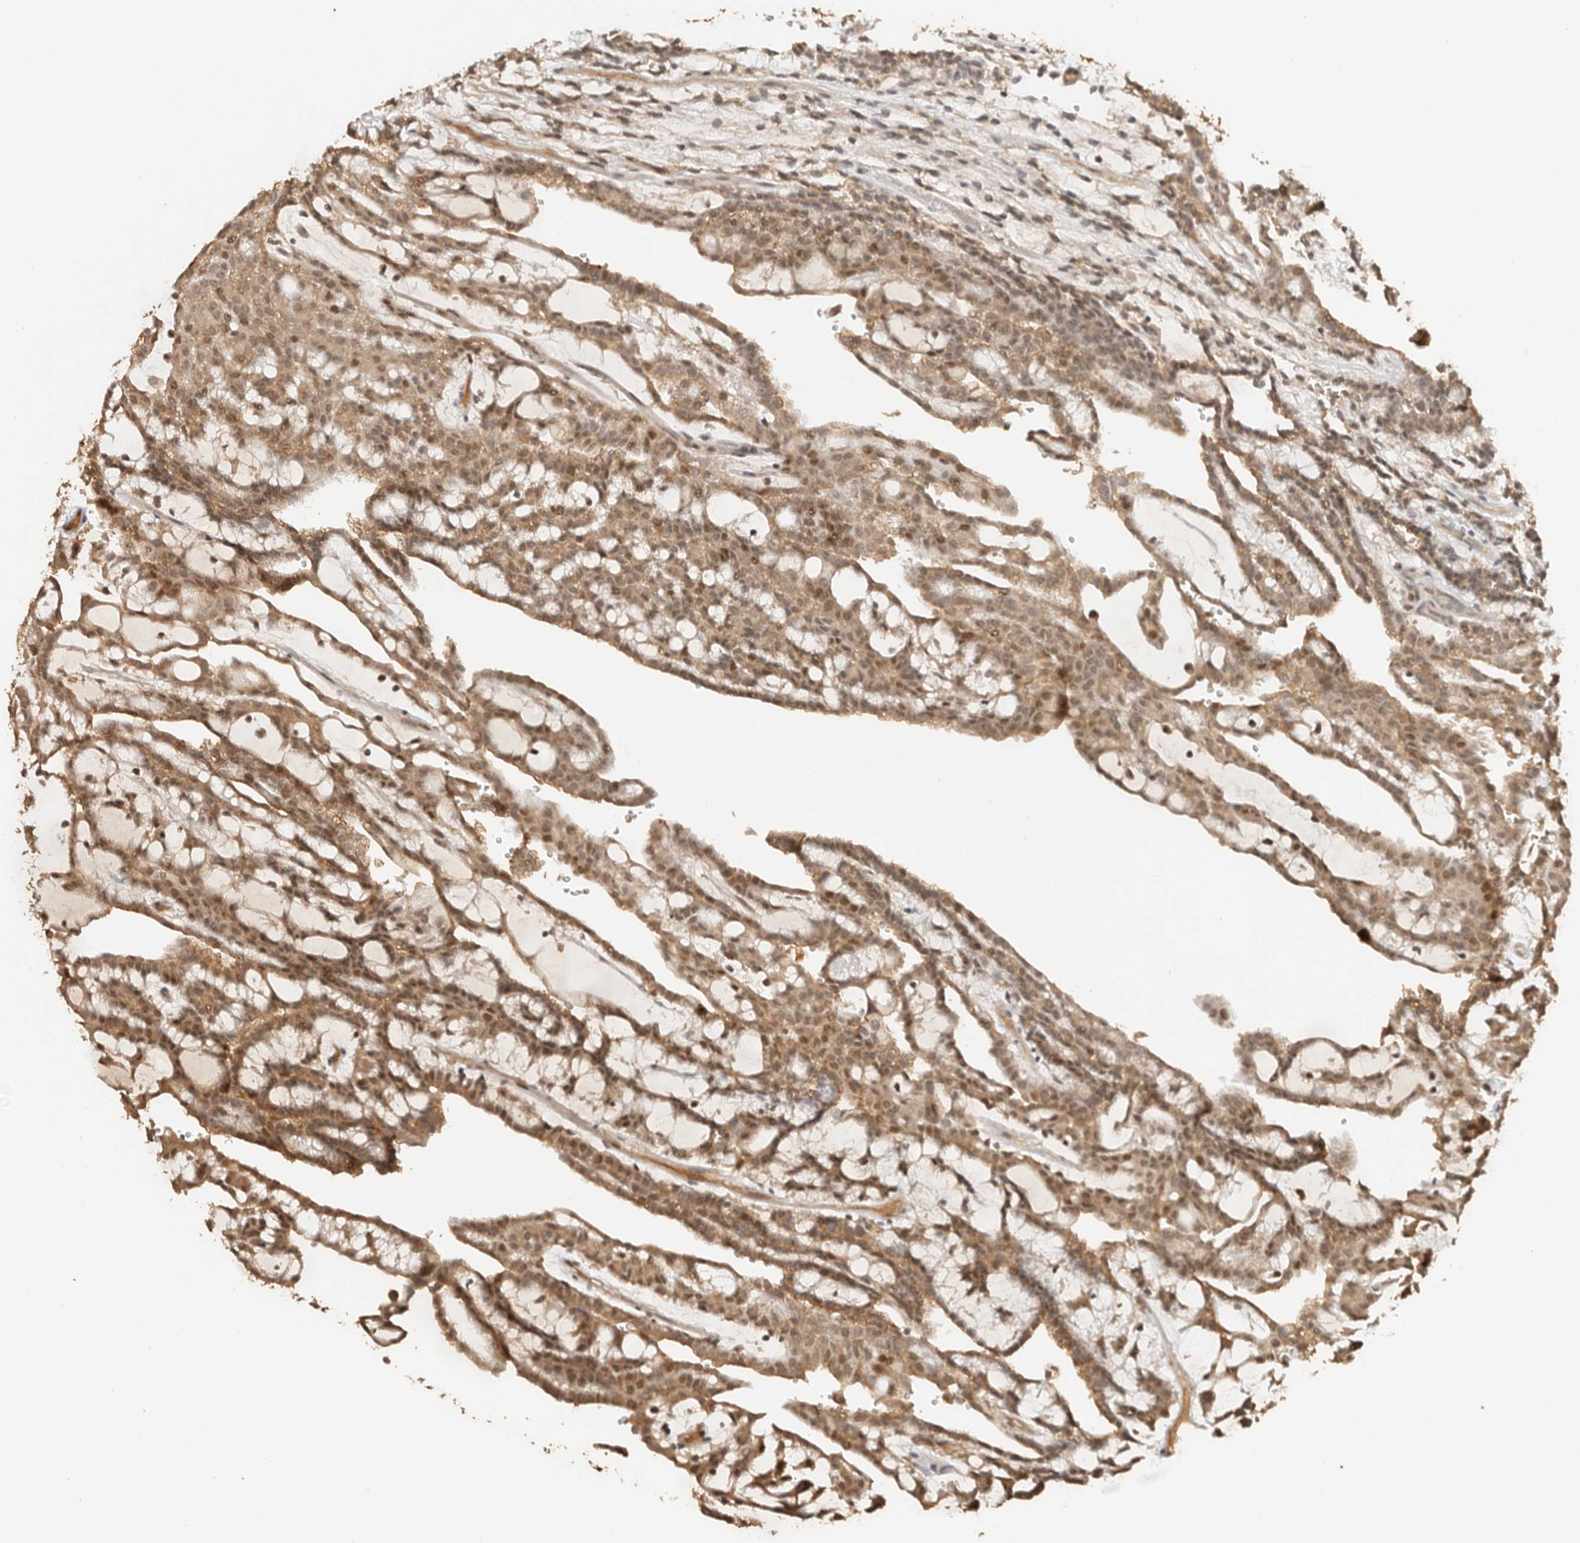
{"staining": {"intensity": "moderate", "quantity": ">75%", "location": "cytoplasmic/membranous,nuclear"}, "tissue": "renal cancer", "cell_type": "Tumor cells", "image_type": "cancer", "snomed": [{"axis": "morphology", "description": "Adenocarcinoma, NOS"}, {"axis": "topography", "description": "Kidney"}], "caption": "The image exhibits a brown stain indicating the presence of a protein in the cytoplasmic/membranous and nuclear of tumor cells in renal cancer (adenocarcinoma).", "gene": "SEC14L1", "patient": {"sex": "male", "age": 63}}